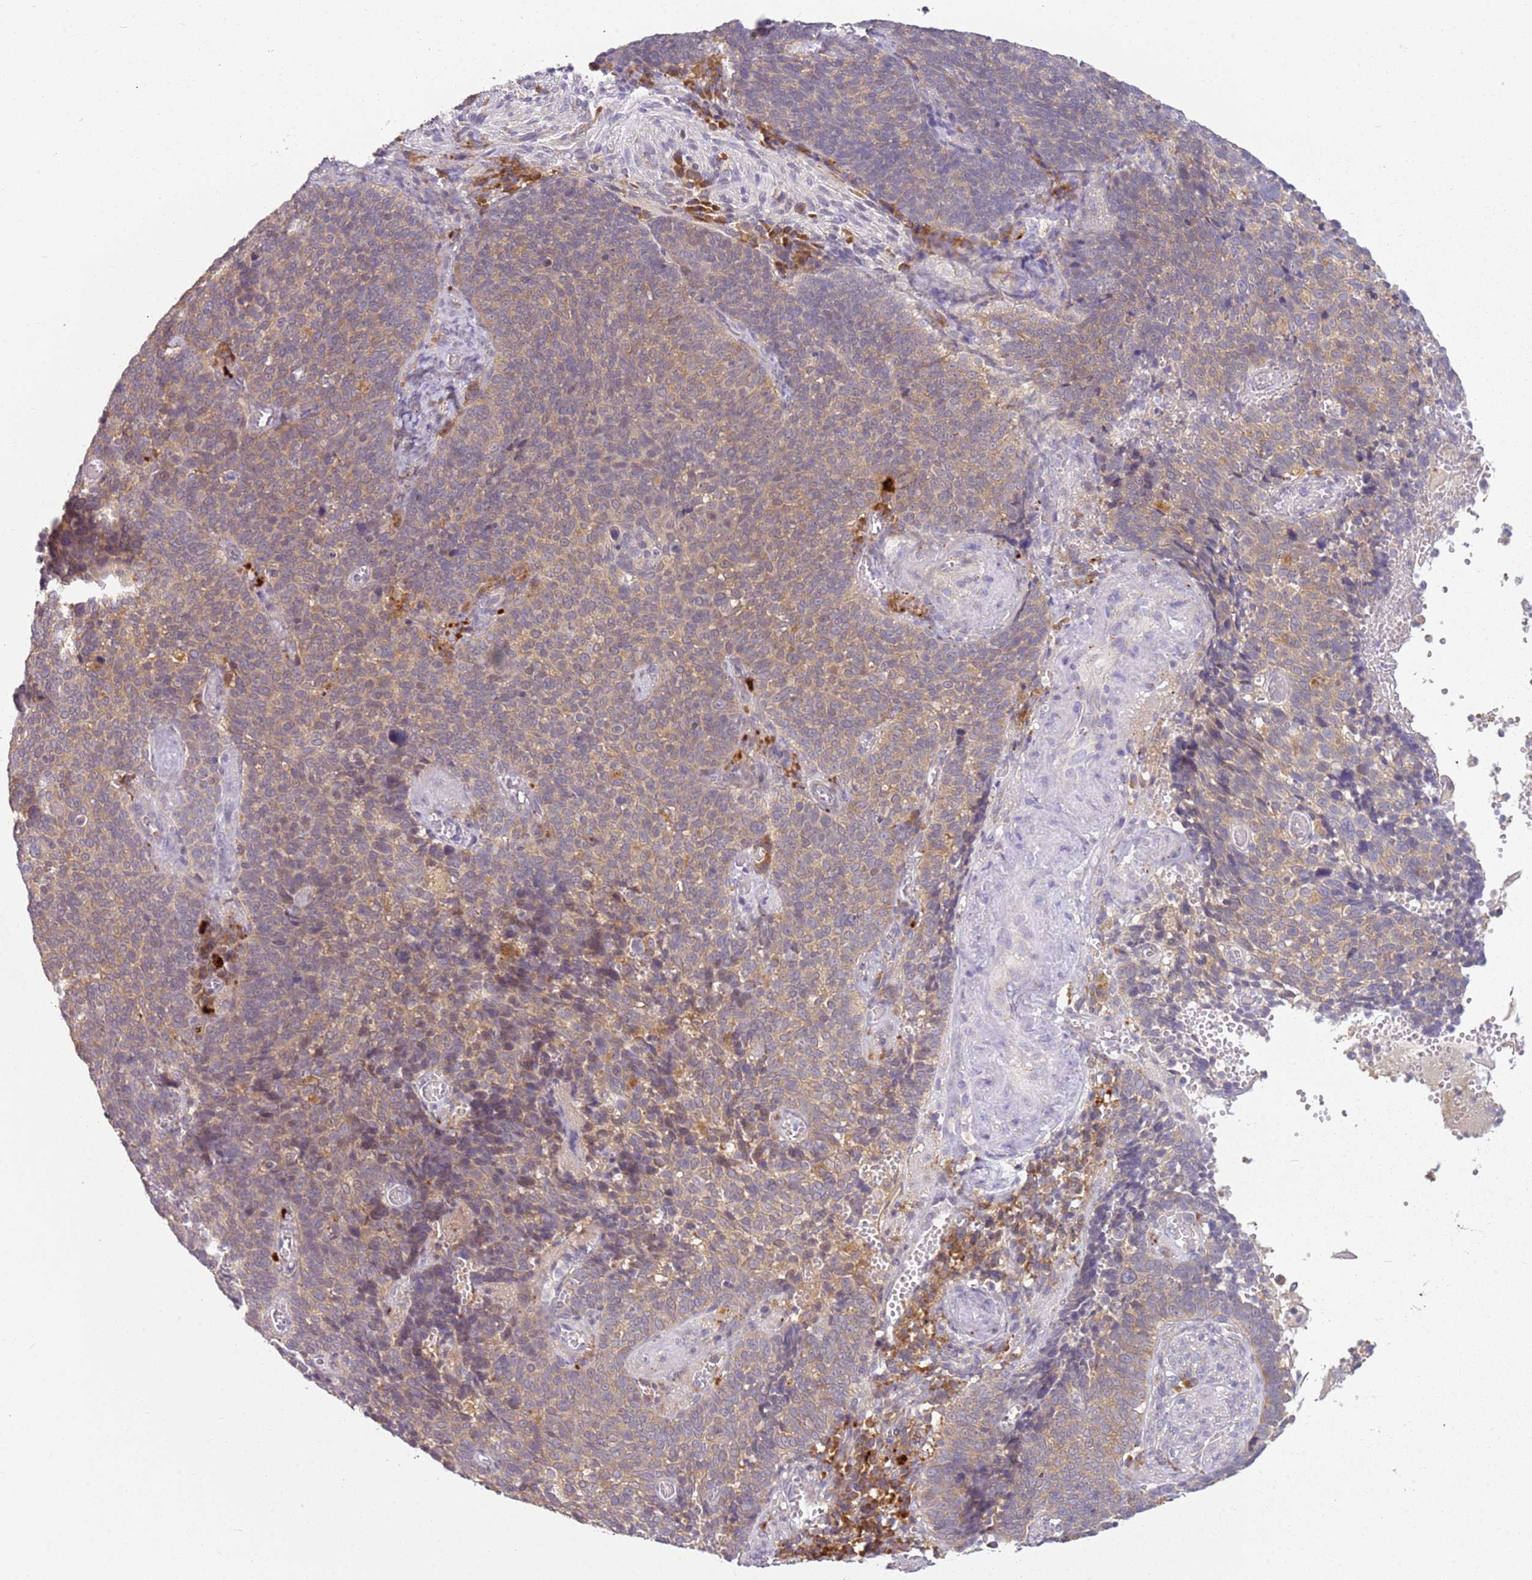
{"staining": {"intensity": "weak", "quantity": ">75%", "location": "cytoplasmic/membranous"}, "tissue": "cervical cancer", "cell_type": "Tumor cells", "image_type": "cancer", "snomed": [{"axis": "morphology", "description": "Normal tissue, NOS"}, {"axis": "morphology", "description": "Squamous cell carcinoma, NOS"}, {"axis": "topography", "description": "Cervix"}], "caption": "Protein analysis of cervical cancer (squamous cell carcinoma) tissue demonstrates weak cytoplasmic/membranous positivity in approximately >75% of tumor cells. The protein of interest is stained brown, and the nuclei are stained in blue (DAB IHC with brightfield microscopy, high magnification).", "gene": "RPS28", "patient": {"sex": "female", "age": 39}}